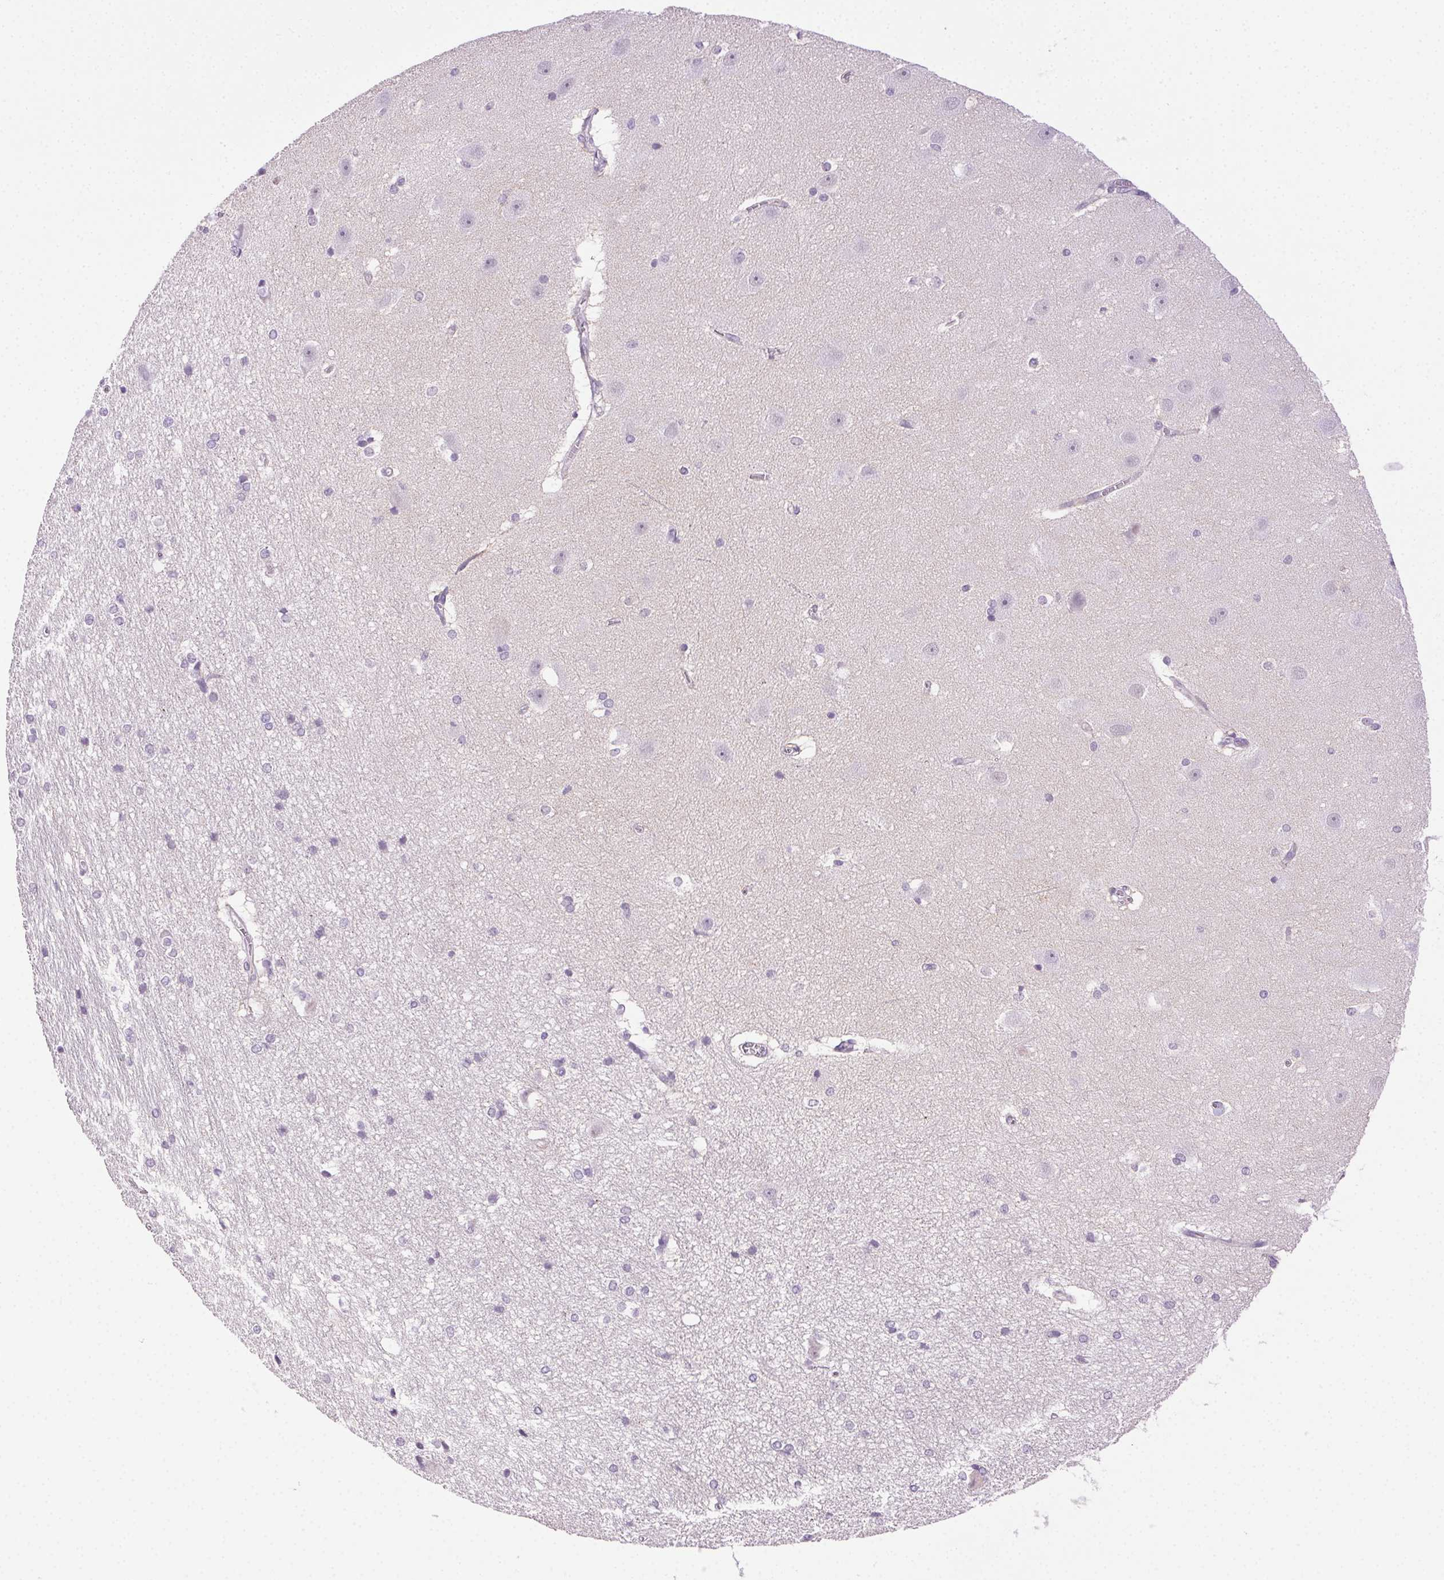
{"staining": {"intensity": "negative", "quantity": "none", "location": "none"}, "tissue": "hippocampus", "cell_type": "Glial cells", "image_type": "normal", "snomed": [{"axis": "morphology", "description": "Normal tissue, NOS"}, {"axis": "topography", "description": "Cerebral cortex"}, {"axis": "topography", "description": "Hippocampus"}], "caption": "Immunohistochemistry of normal hippocampus displays no staining in glial cells. (DAB immunohistochemistry (IHC) visualized using brightfield microscopy, high magnification).", "gene": "CLDN10", "patient": {"sex": "female", "age": 19}}